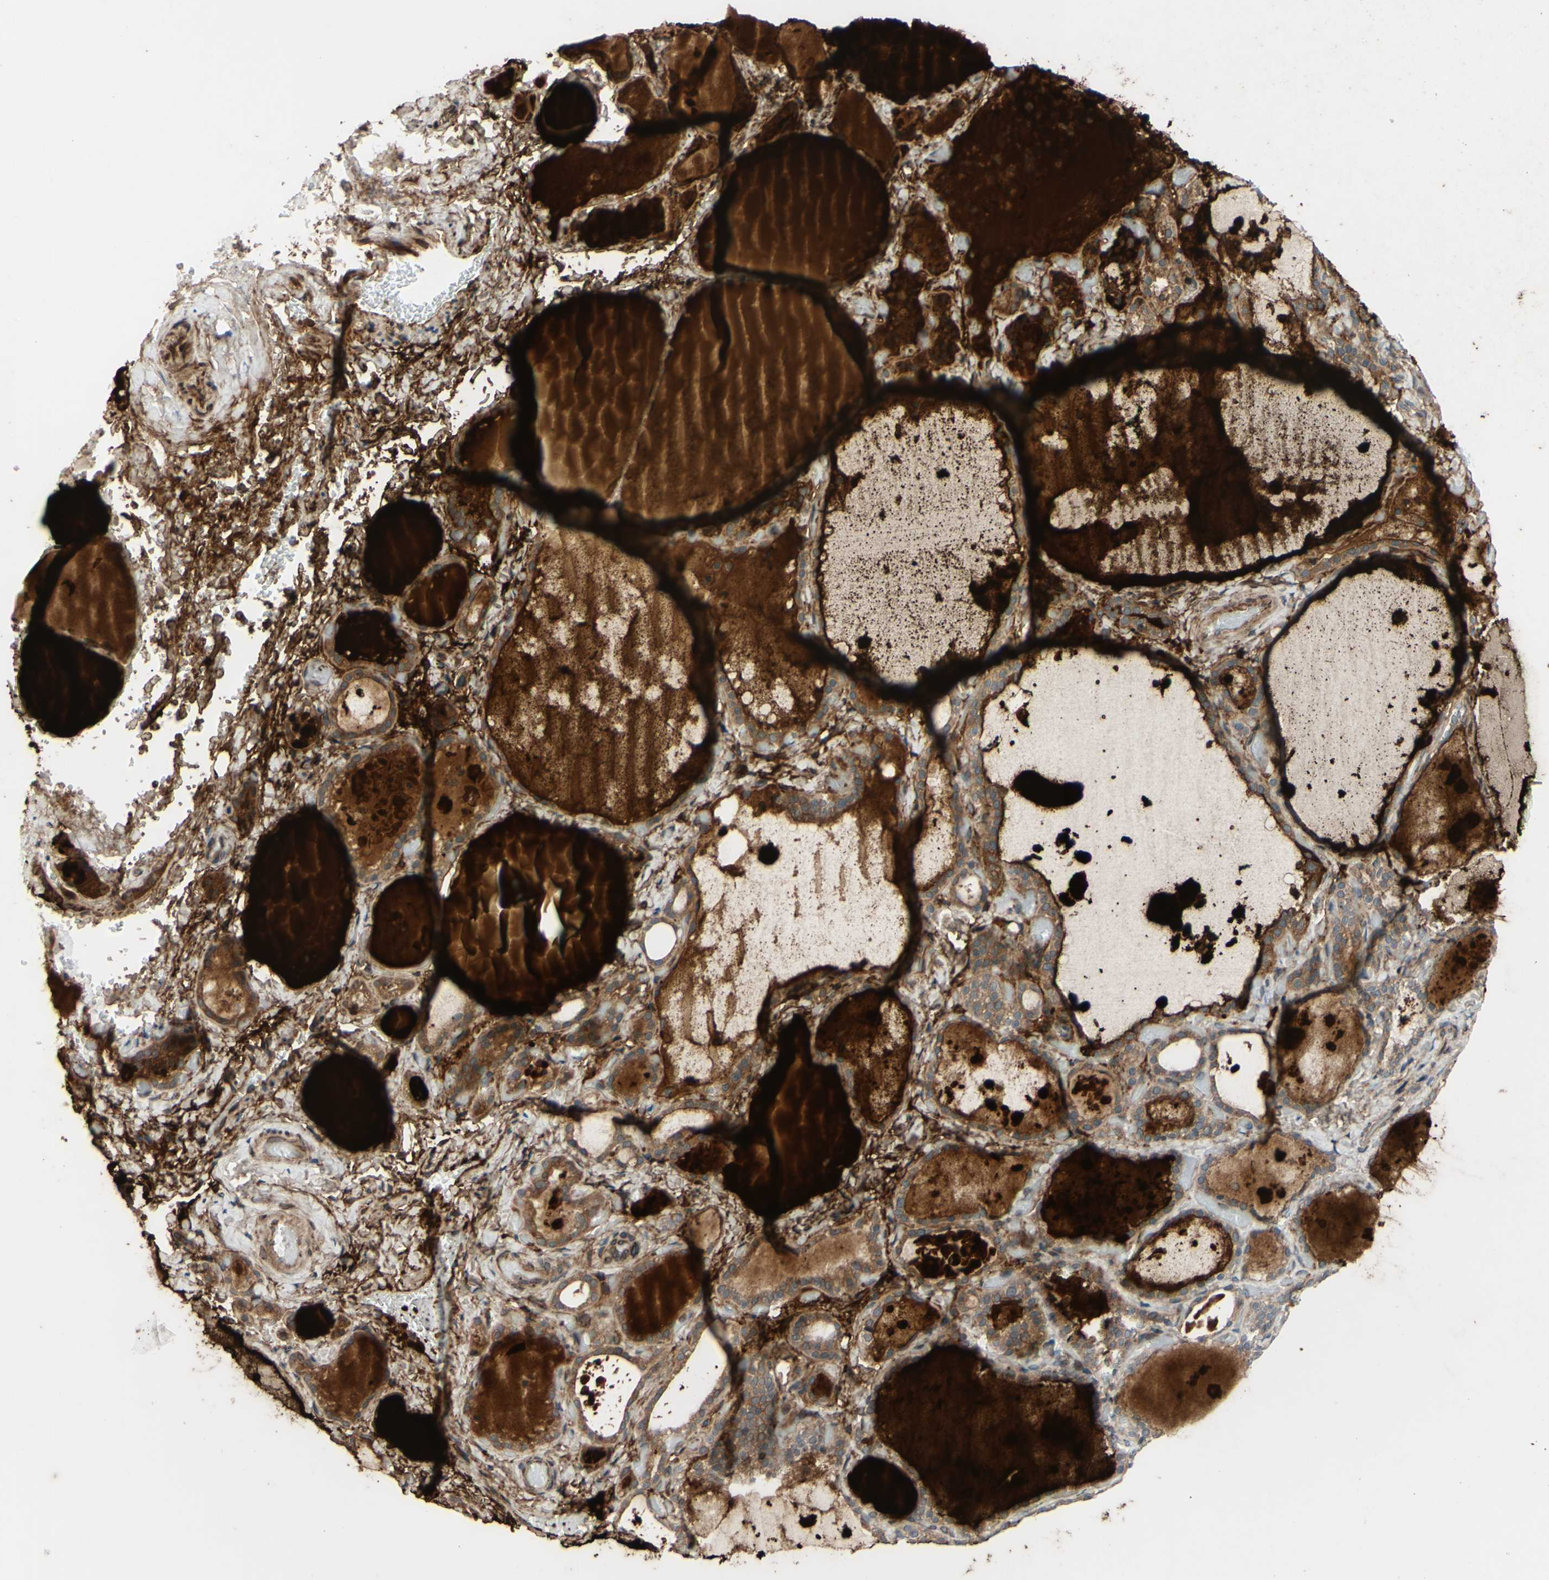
{"staining": {"intensity": "moderate", "quantity": ">75%", "location": "cytoplasmic/membranous"}, "tissue": "thyroid gland", "cell_type": "Glandular cells", "image_type": "normal", "snomed": [{"axis": "morphology", "description": "Normal tissue, NOS"}, {"axis": "topography", "description": "Thyroid gland"}], "caption": "High-magnification brightfield microscopy of benign thyroid gland stained with DAB (brown) and counterstained with hematoxylin (blue). glandular cells exhibit moderate cytoplasmic/membranous expression is seen in approximately>75% of cells. Nuclei are stained in blue.", "gene": "PRAF2", "patient": {"sex": "female", "age": 44}}